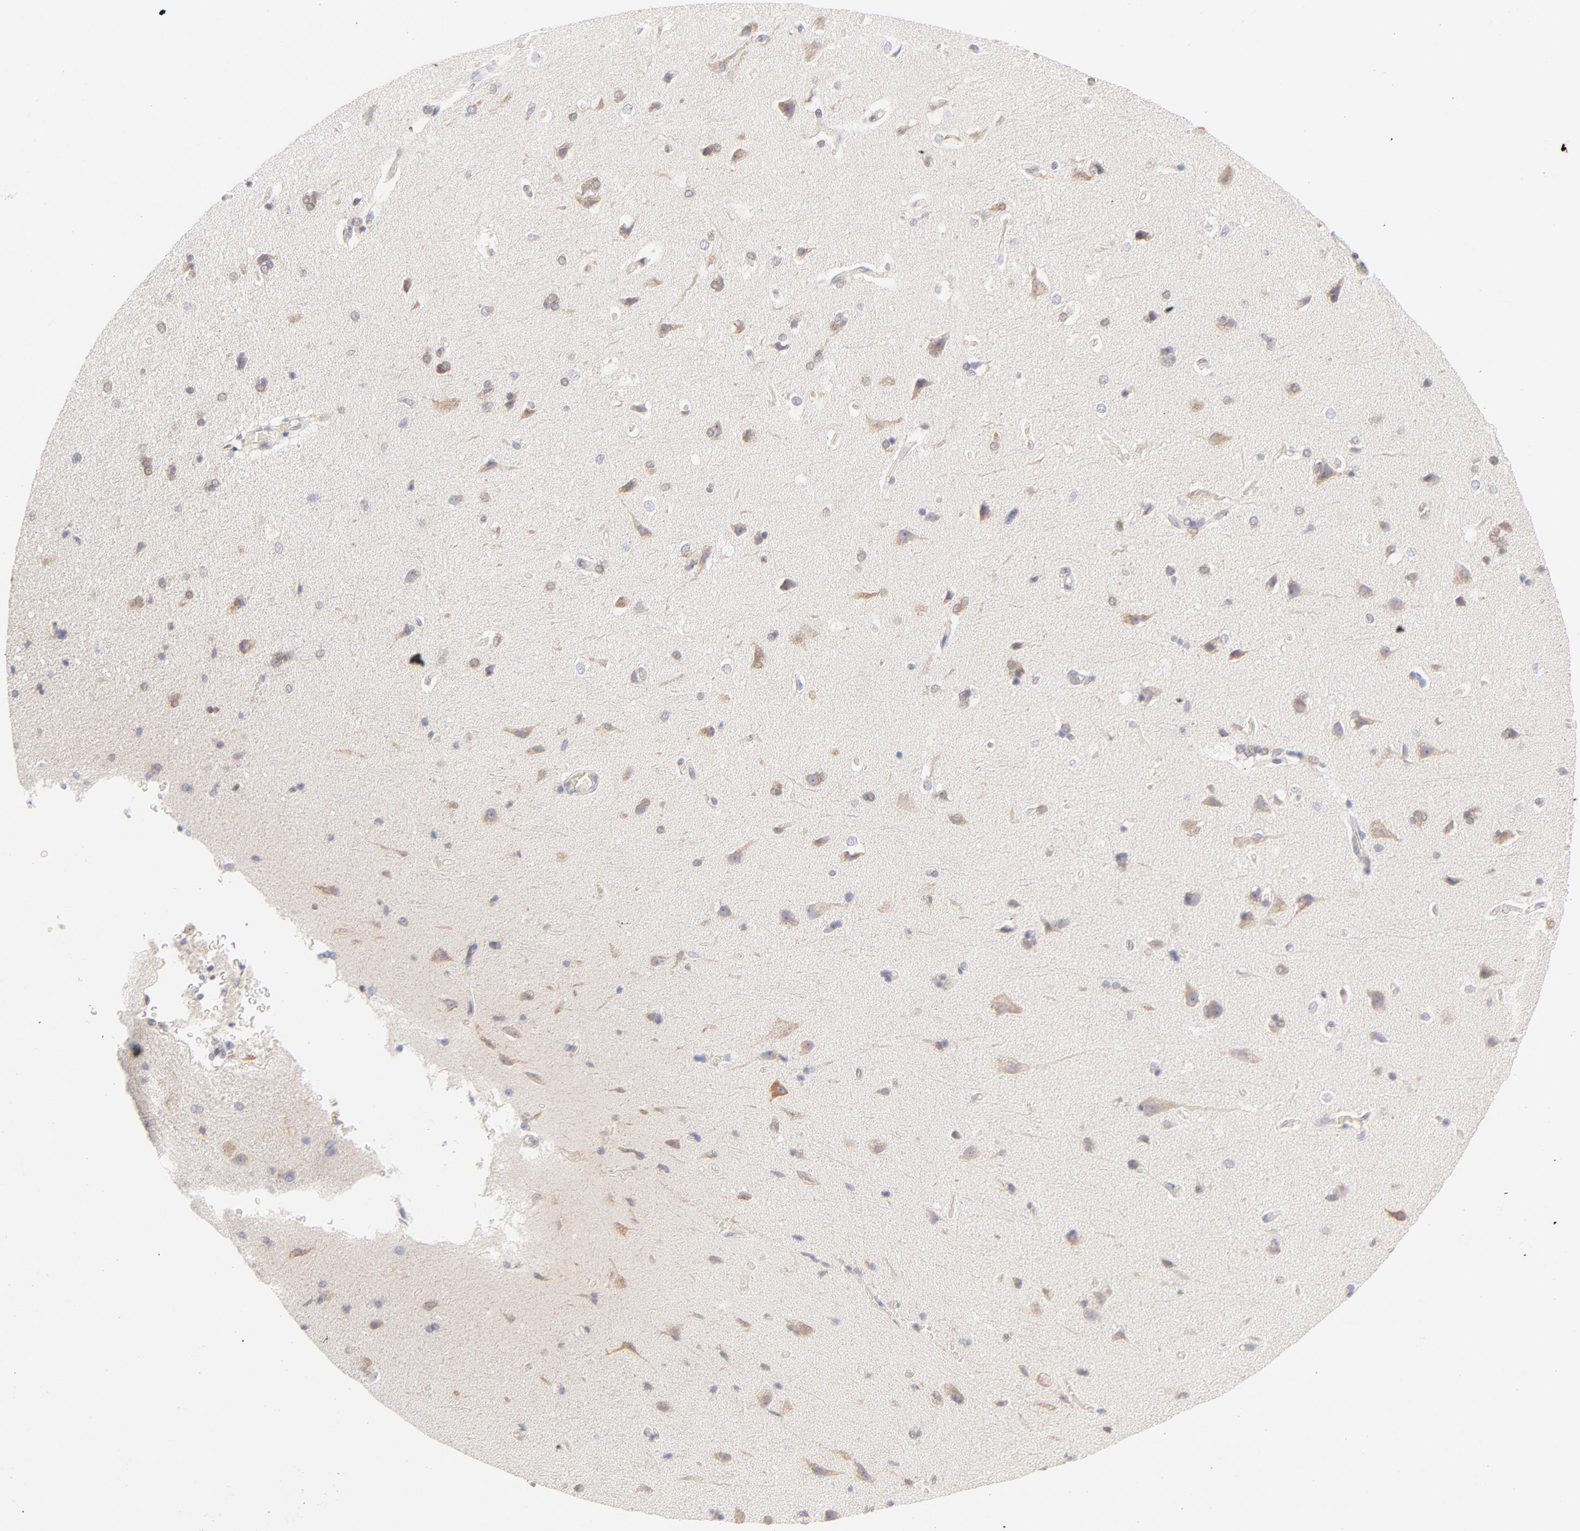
{"staining": {"intensity": "weak", "quantity": "<25%", "location": "cytoplasmic/membranous"}, "tissue": "cerebral cortex", "cell_type": "Endothelial cells", "image_type": "normal", "snomed": [{"axis": "morphology", "description": "Normal tissue, NOS"}, {"axis": "topography", "description": "Cerebral cortex"}], "caption": "This is a micrograph of immunohistochemistry (IHC) staining of unremarkable cerebral cortex, which shows no staining in endothelial cells.", "gene": "RPS6KA1", "patient": {"sex": "male", "age": 62}}